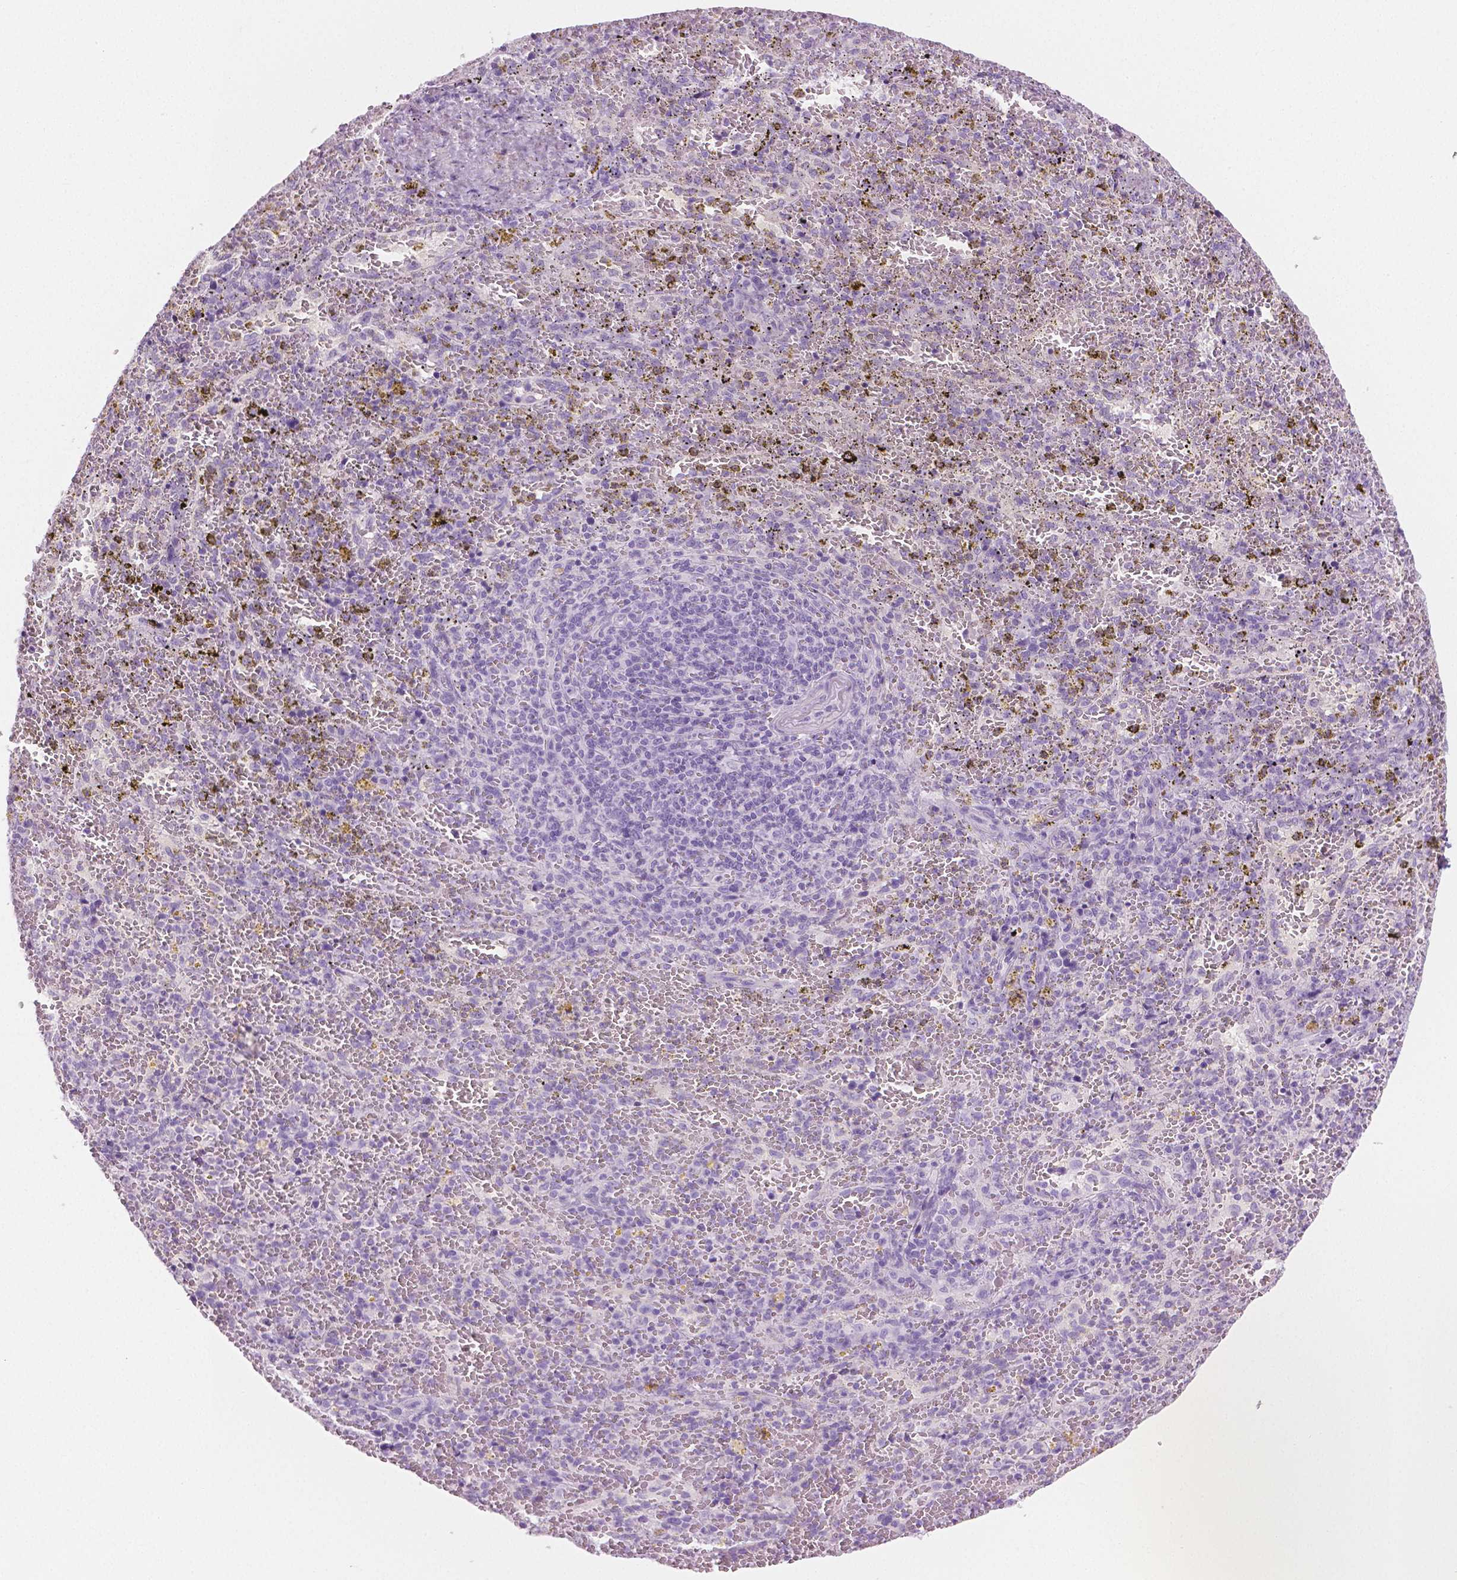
{"staining": {"intensity": "negative", "quantity": "none", "location": "none"}, "tissue": "spleen", "cell_type": "Cells in red pulp", "image_type": "normal", "snomed": [{"axis": "morphology", "description": "Normal tissue, NOS"}, {"axis": "topography", "description": "Spleen"}], "caption": "Human spleen stained for a protein using IHC displays no positivity in cells in red pulp.", "gene": "PLIN4", "patient": {"sex": "female", "age": 50}}